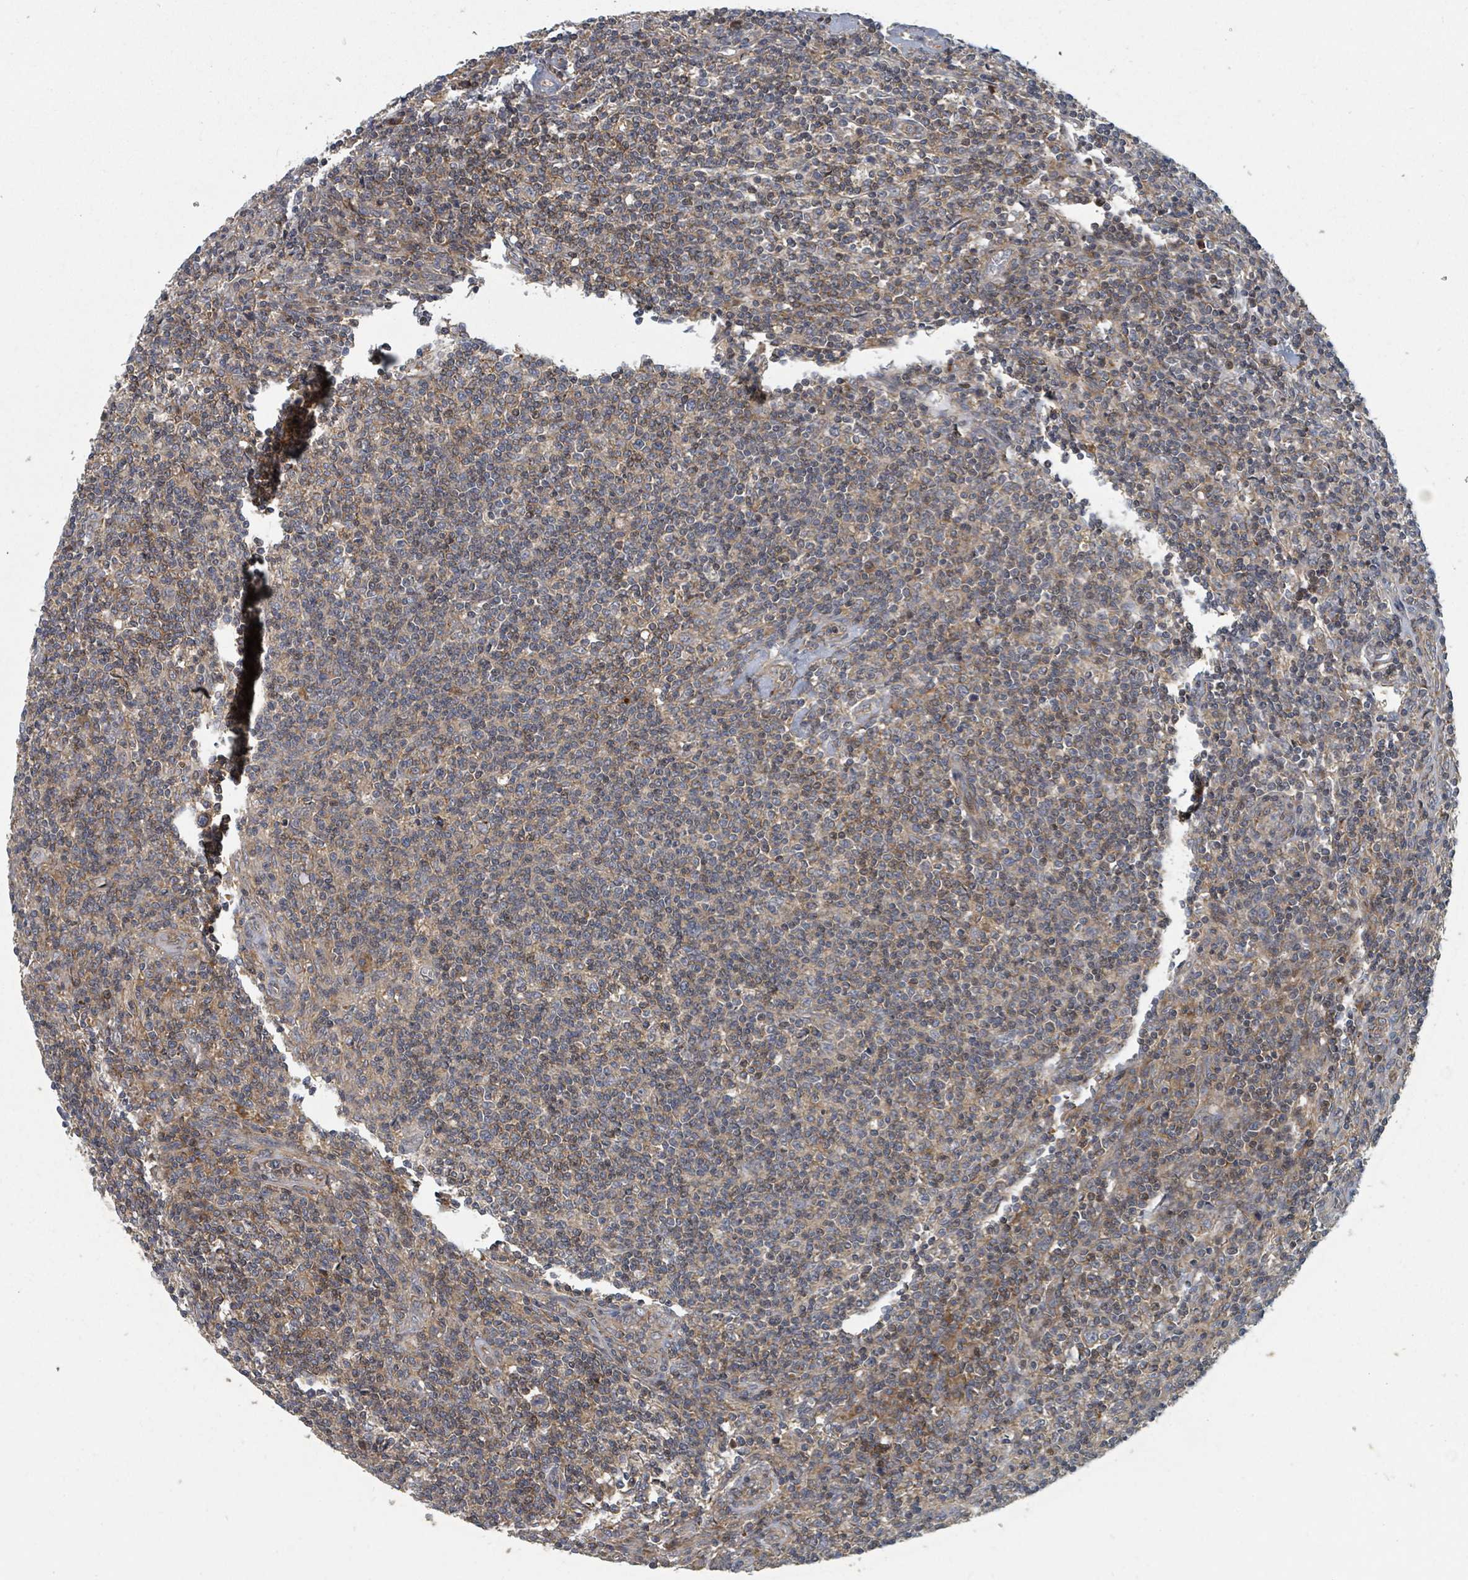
{"staining": {"intensity": "weak", "quantity": "25%-75%", "location": "cytoplasmic/membranous"}, "tissue": "lymphoma", "cell_type": "Tumor cells", "image_type": "cancer", "snomed": [{"axis": "morphology", "description": "Hodgkin's disease, NOS"}, {"axis": "topography", "description": "Lymph node"}], "caption": "Immunohistochemistry of human Hodgkin's disease reveals low levels of weak cytoplasmic/membranous expression in approximately 25%-75% of tumor cells.", "gene": "DPM1", "patient": {"sex": "male", "age": 83}}